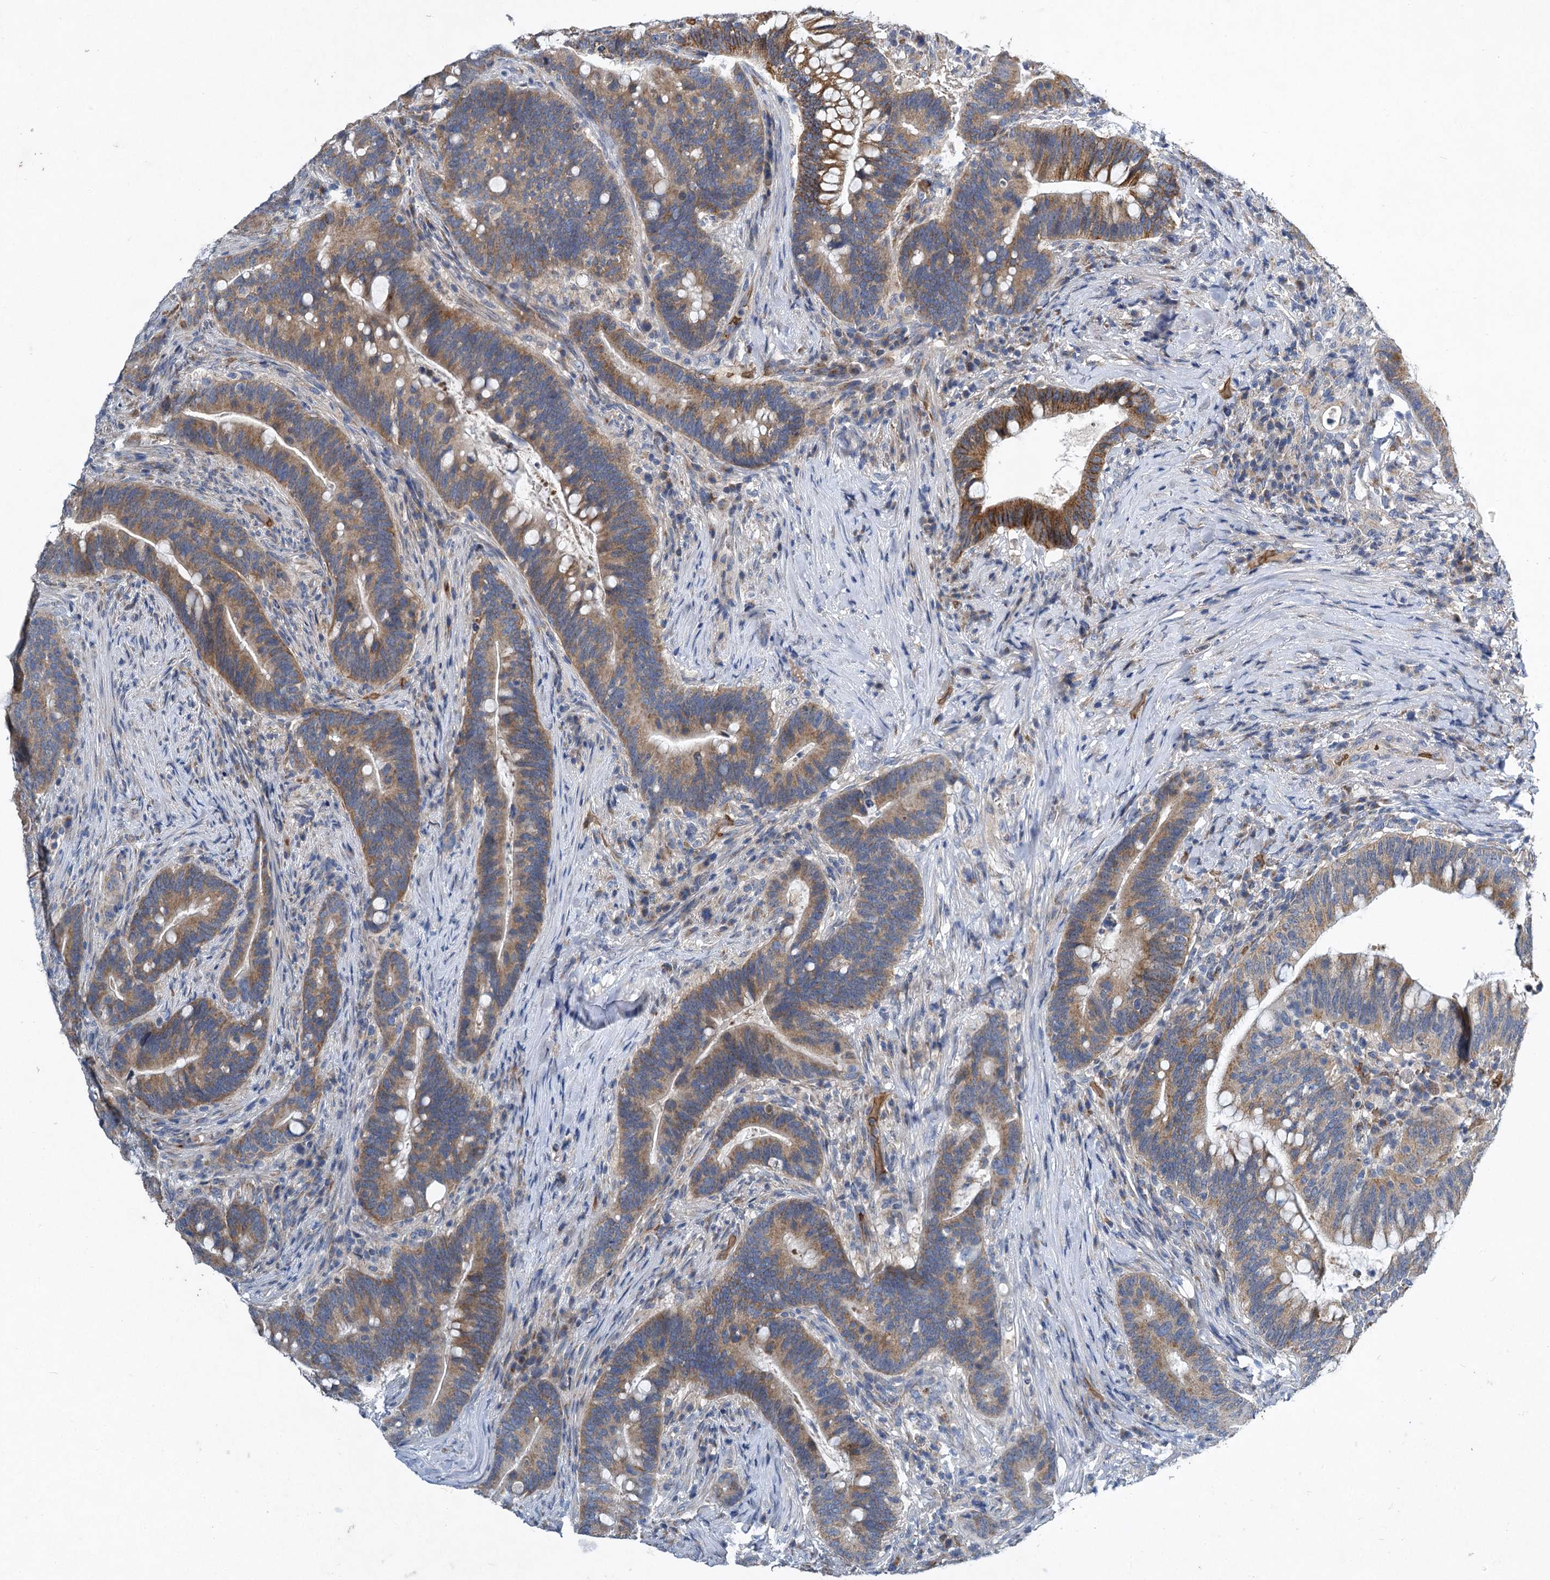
{"staining": {"intensity": "moderate", "quantity": ">75%", "location": "cytoplasmic/membranous"}, "tissue": "colorectal cancer", "cell_type": "Tumor cells", "image_type": "cancer", "snomed": [{"axis": "morphology", "description": "Adenocarcinoma, NOS"}, {"axis": "topography", "description": "Colon"}], "caption": "Protein staining by immunohistochemistry (IHC) displays moderate cytoplasmic/membranous staining in about >75% of tumor cells in colorectal adenocarcinoma.", "gene": "BCS1L", "patient": {"sex": "female", "age": 66}}